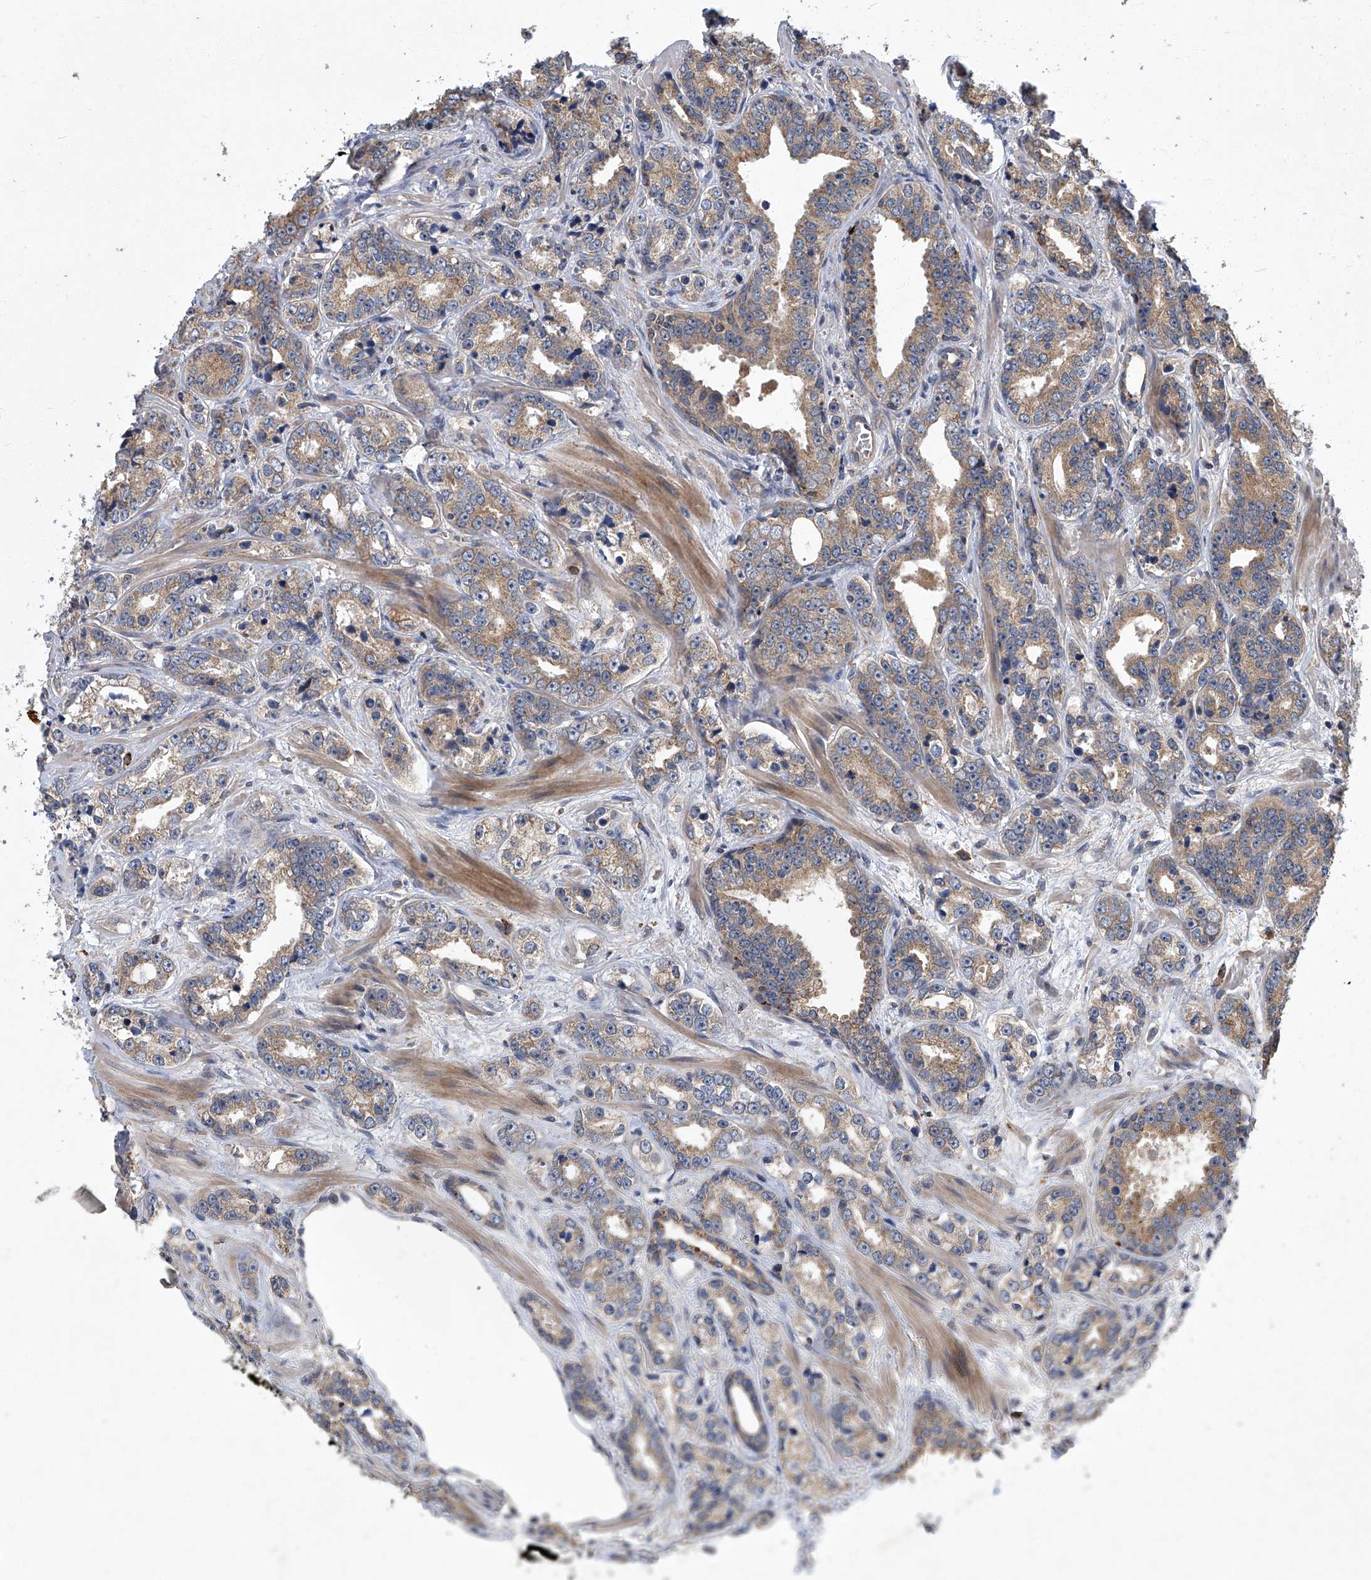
{"staining": {"intensity": "weak", "quantity": ">75%", "location": "cytoplasmic/membranous"}, "tissue": "prostate cancer", "cell_type": "Tumor cells", "image_type": "cancer", "snomed": [{"axis": "morphology", "description": "Adenocarcinoma, High grade"}, {"axis": "topography", "description": "Prostate"}], "caption": "Approximately >75% of tumor cells in human adenocarcinoma (high-grade) (prostate) display weak cytoplasmic/membranous protein staining as visualized by brown immunohistochemical staining.", "gene": "TNFRSF13B", "patient": {"sex": "male", "age": 62}}